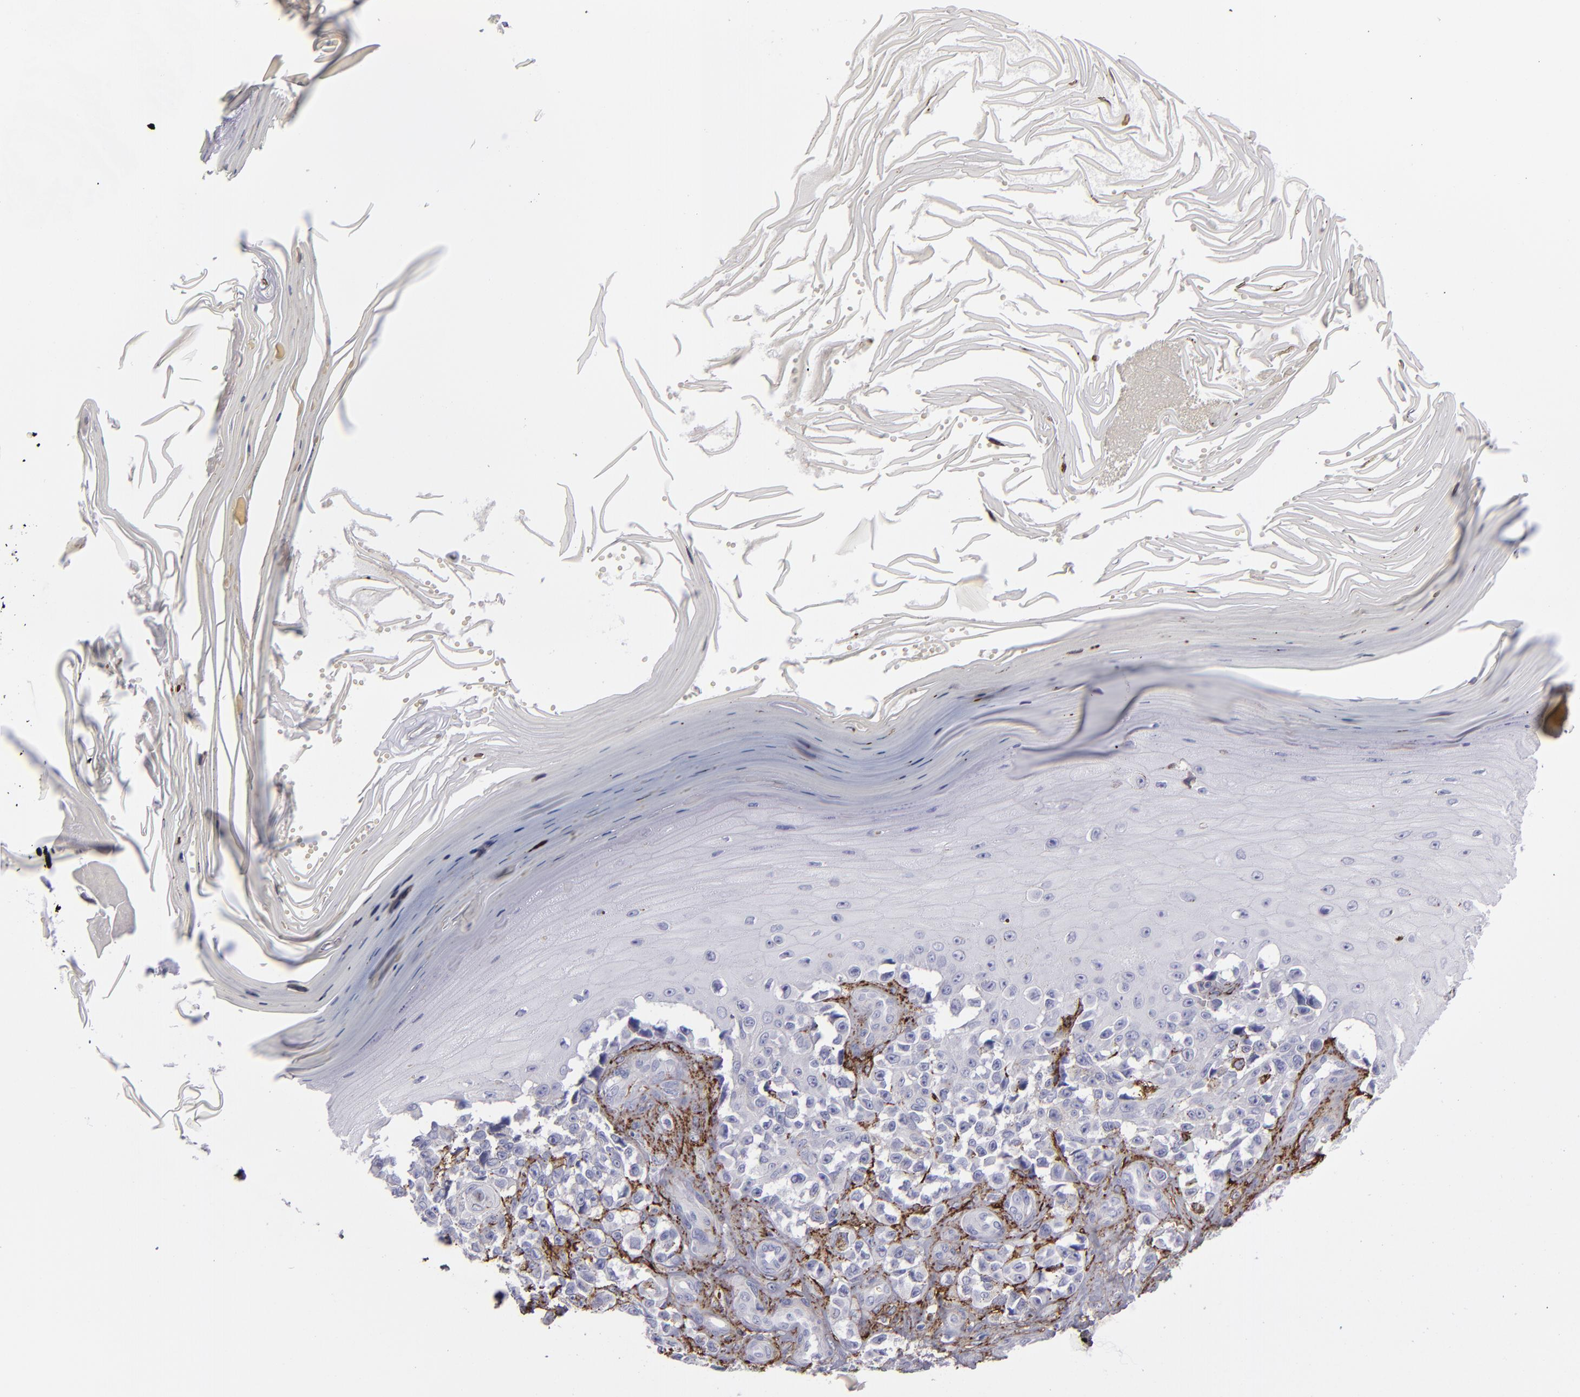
{"staining": {"intensity": "negative", "quantity": "none", "location": "none"}, "tissue": "melanoma", "cell_type": "Tumor cells", "image_type": "cancer", "snomed": [{"axis": "morphology", "description": "Malignant melanoma, NOS"}, {"axis": "topography", "description": "Skin"}], "caption": "Immunohistochemical staining of human melanoma exhibits no significant staining in tumor cells.", "gene": "ANPEP", "patient": {"sex": "female", "age": 82}}